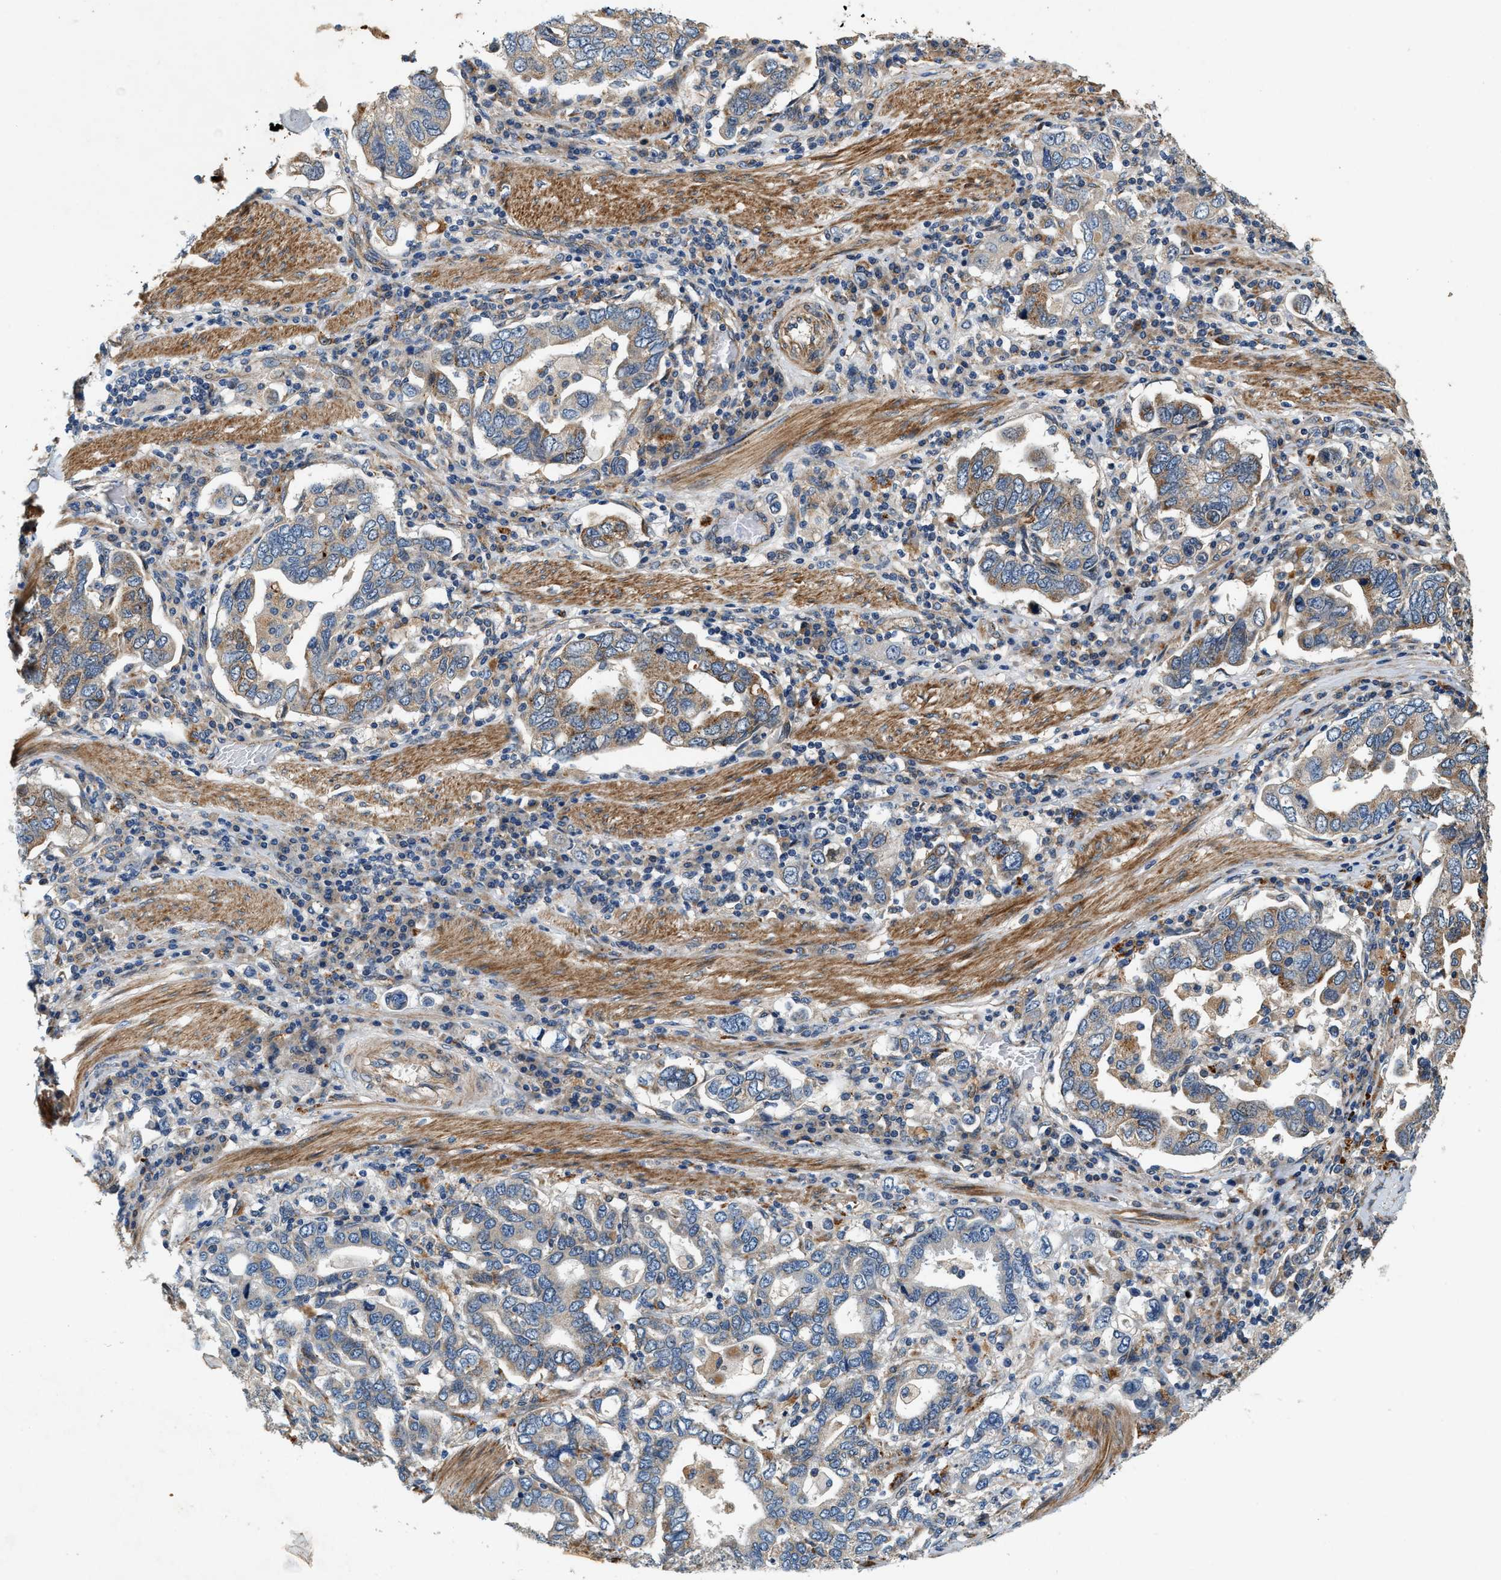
{"staining": {"intensity": "weak", "quantity": "25%-75%", "location": "cytoplasmic/membranous"}, "tissue": "stomach cancer", "cell_type": "Tumor cells", "image_type": "cancer", "snomed": [{"axis": "morphology", "description": "Adenocarcinoma, NOS"}, {"axis": "topography", "description": "Stomach, upper"}], "caption": "The image demonstrates a brown stain indicating the presence of a protein in the cytoplasmic/membranous of tumor cells in stomach adenocarcinoma.", "gene": "DUSP10", "patient": {"sex": "male", "age": 62}}